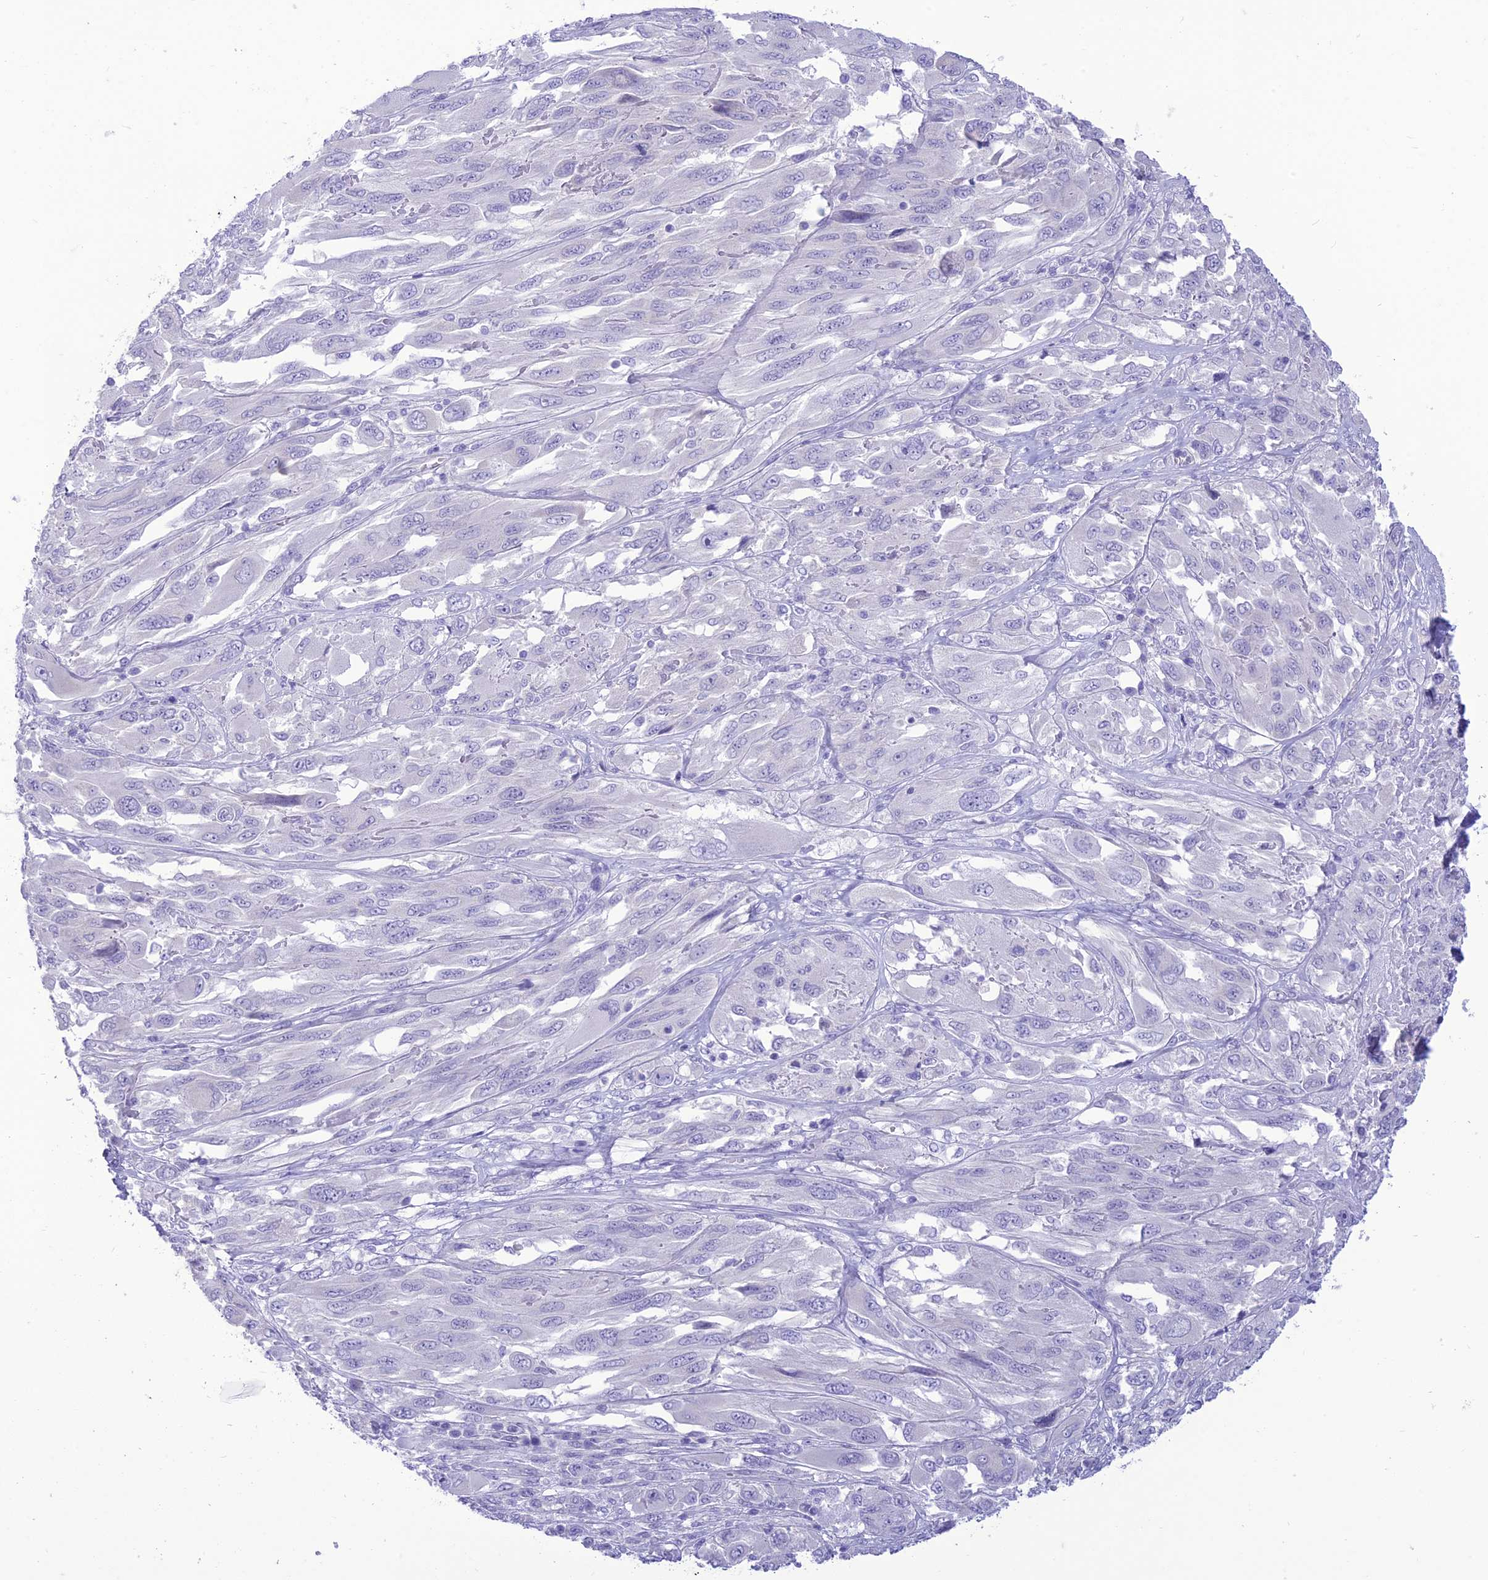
{"staining": {"intensity": "negative", "quantity": "none", "location": "none"}, "tissue": "melanoma", "cell_type": "Tumor cells", "image_type": "cancer", "snomed": [{"axis": "morphology", "description": "Malignant melanoma, NOS"}, {"axis": "topography", "description": "Skin"}], "caption": "Malignant melanoma stained for a protein using IHC exhibits no staining tumor cells.", "gene": "DHDH", "patient": {"sex": "female", "age": 91}}